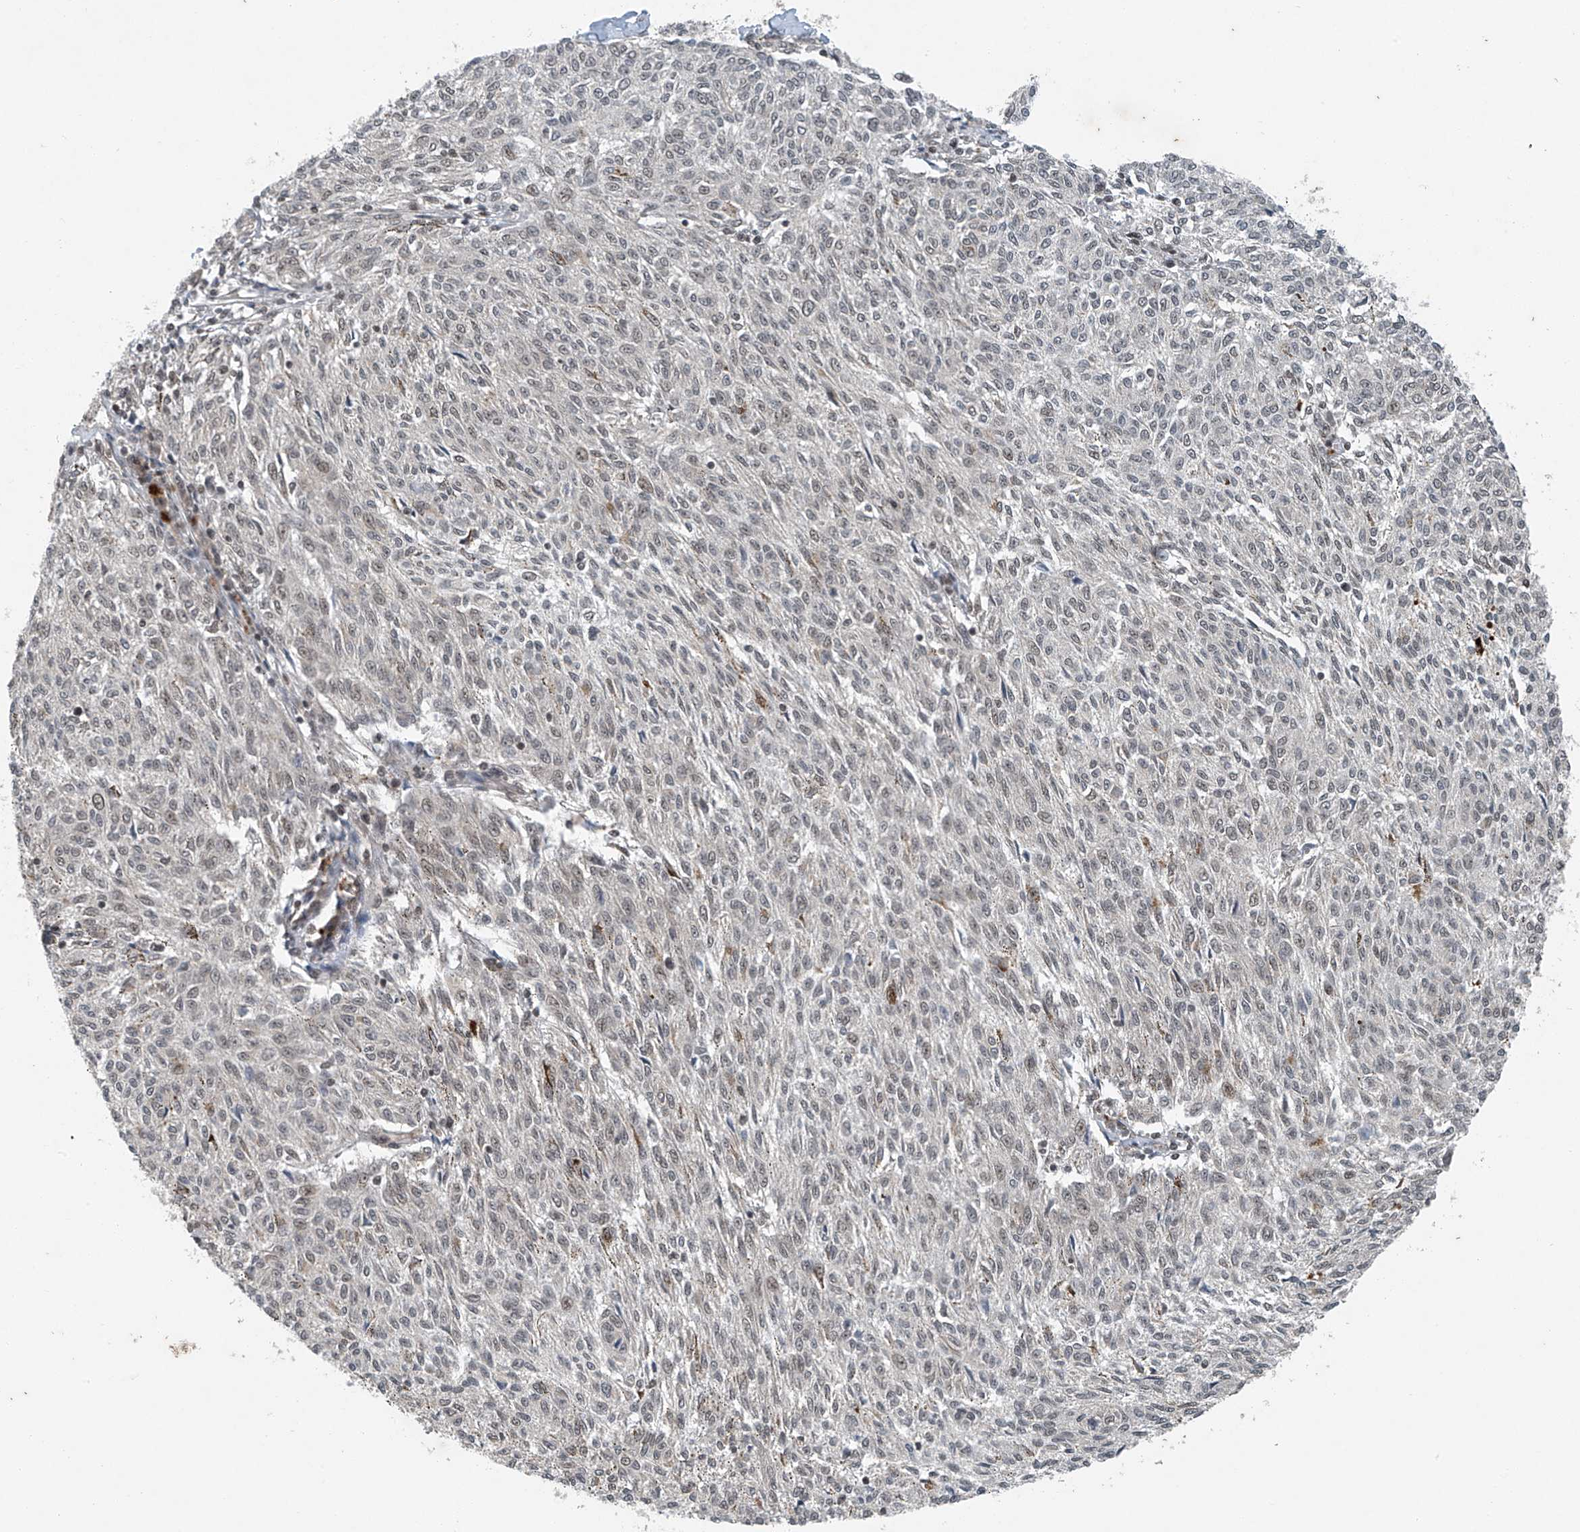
{"staining": {"intensity": "weak", "quantity": "<25%", "location": "nuclear"}, "tissue": "melanoma", "cell_type": "Tumor cells", "image_type": "cancer", "snomed": [{"axis": "morphology", "description": "Malignant melanoma, NOS"}, {"axis": "topography", "description": "Skin"}], "caption": "This is a photomicrograph of IHC staining of malignant melanoma, which shows no staining in tumor cells.", "gene": "TAF8", "patient": {"sex": "female", "age": 72}}